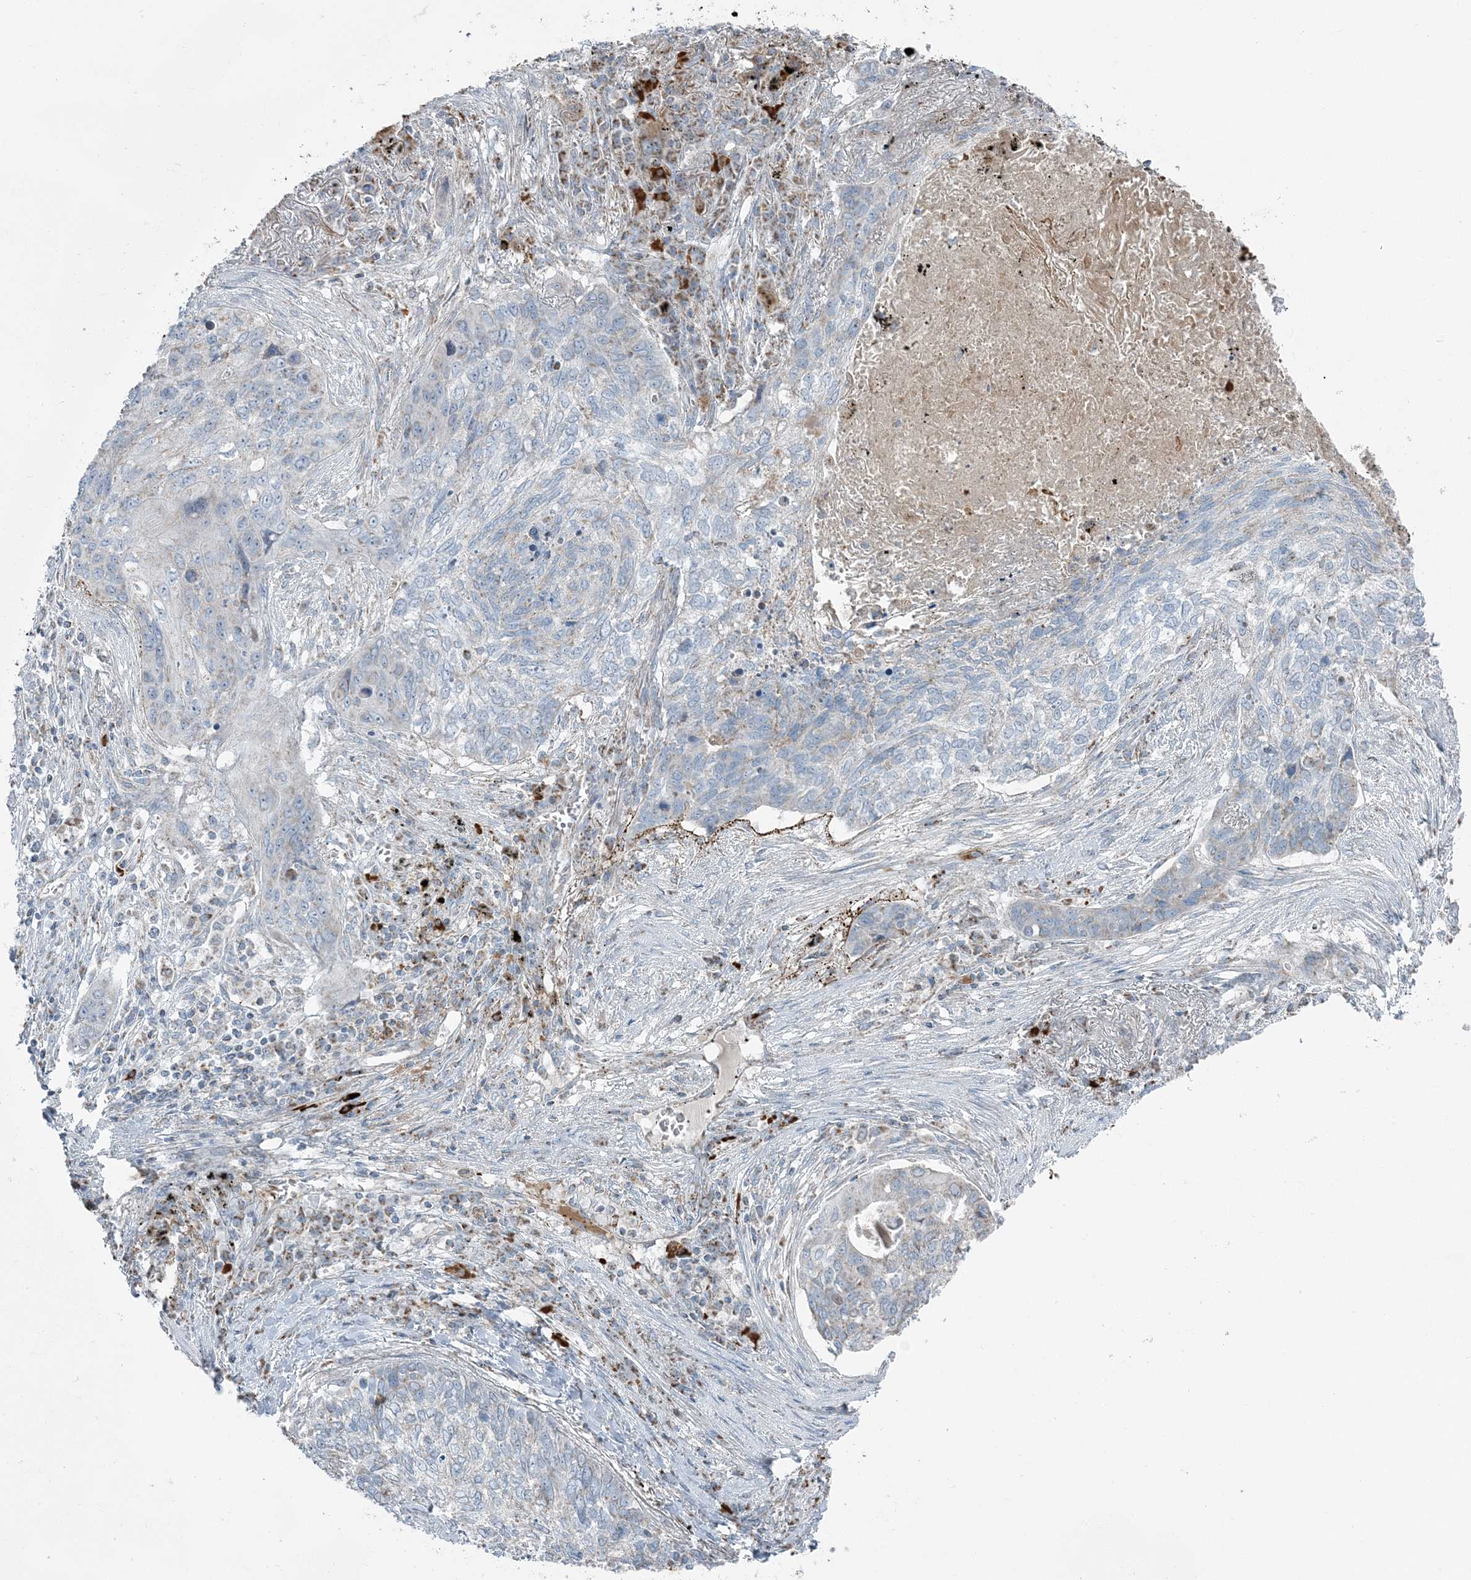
{"staining": {"intensity": "negative", "quantity": "none", "location": "none"}, "tissue": "lung cancer", "cell_type": "Tumor cells", "image_type": "cancer", "snomed": [{"axis": "morphology", "description": "Squamous cell carcinoma, NOS"}, {"axis": "topography", "description": "Lung"}], "caption": "Immunohistochemistry (IHC) of lung cancer (squamous cell carcinoma) shows no expression in tumor cells.", "gene": "SLC22A16", "patient": {"sex": "female", "age": 63}}